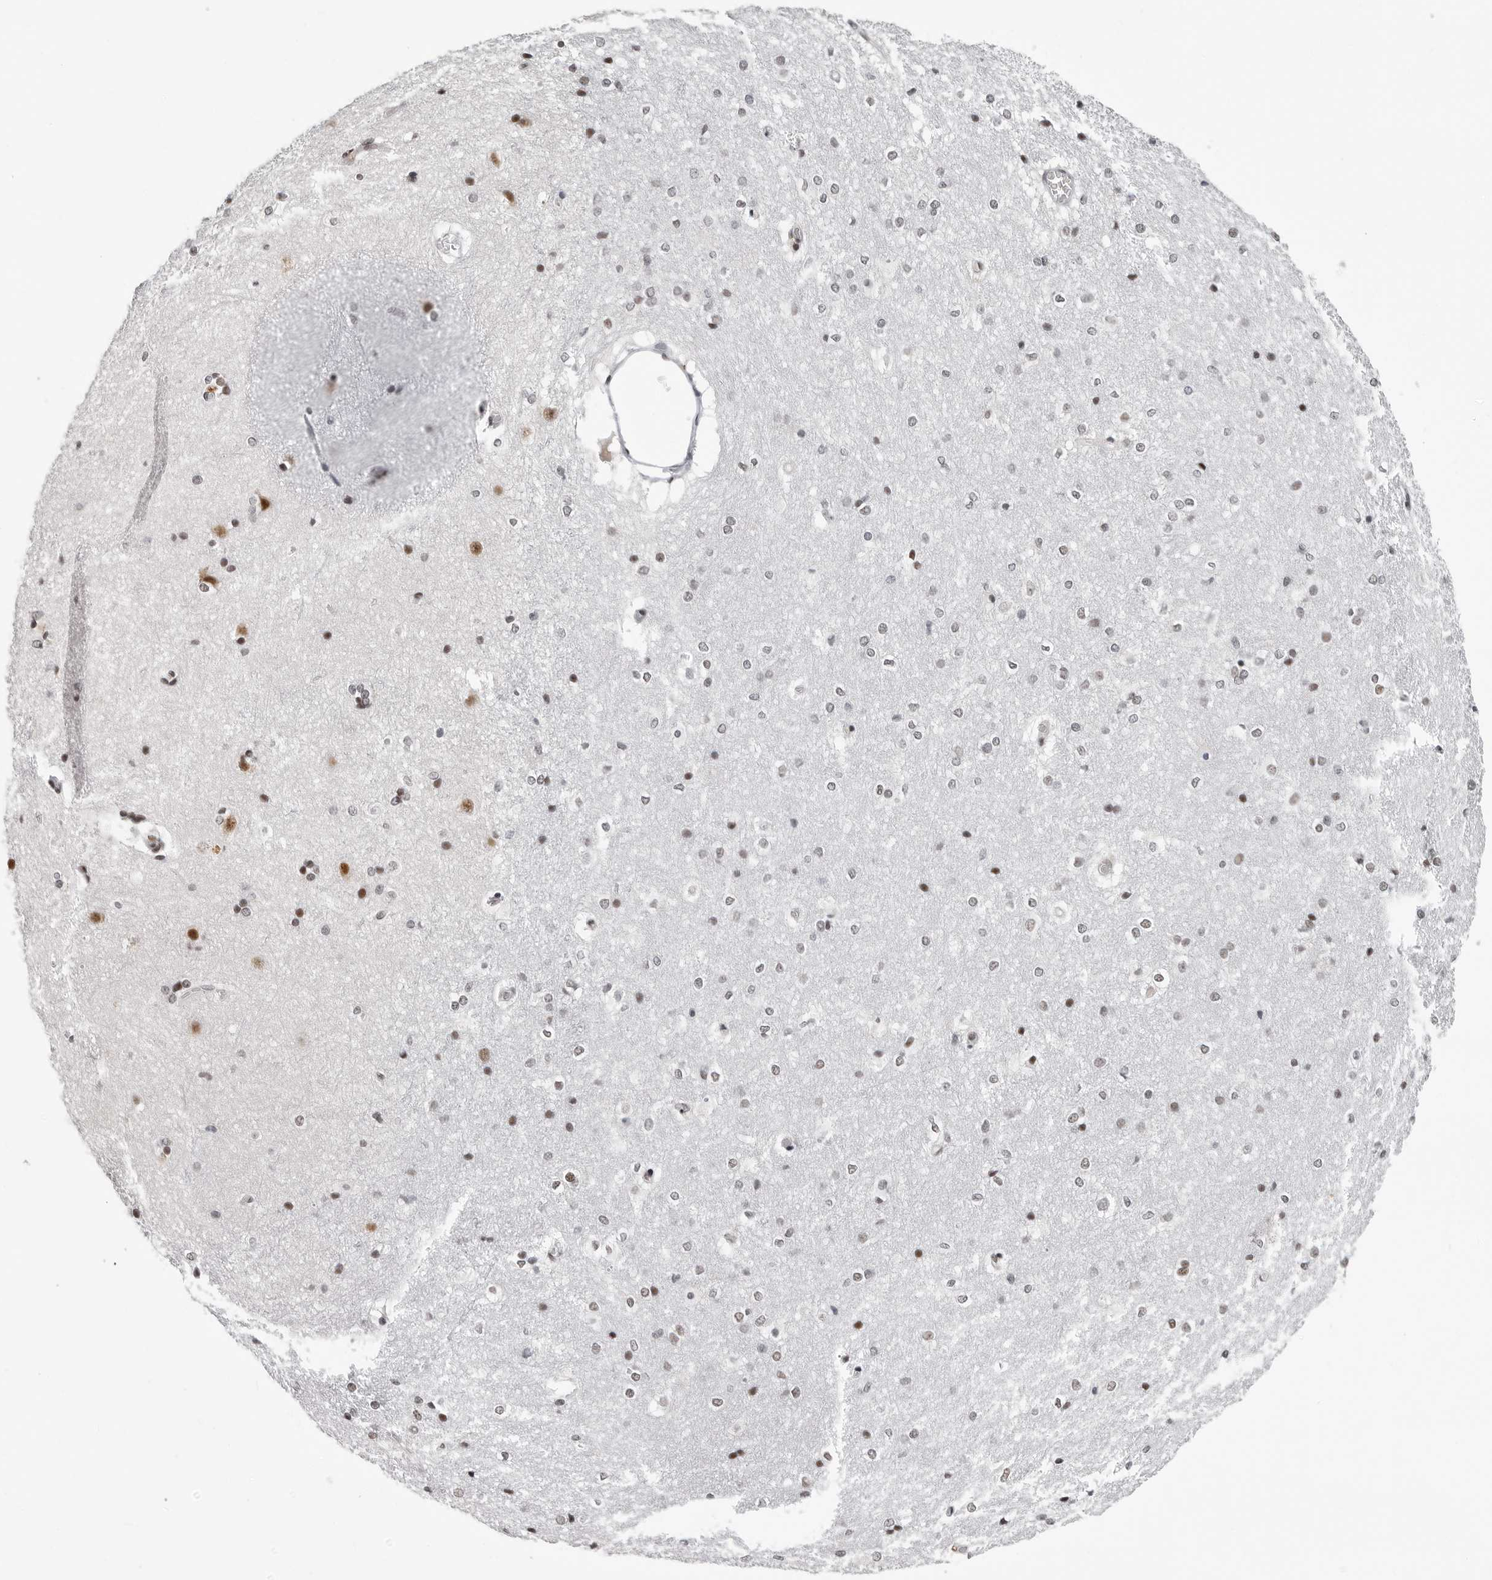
{"staining": {"intensity": "moderate", "quantity": "<25%", "location": "nuclear"}, "tissue": "caudate", "cell_type": "Glial cells", "image_type": "normal", "snomed": [{"axis": "morphology", "description": "Normal tissue, NOS"}, {"axis": "topography", "description": "Lateral ventricle wall"}], "caption": "Normal caudate reveals moderate nuclear positivity in approximately <25% of glial cells.", "gene": "SF3B4", "patient": {"sex": "female", "age": 19}}